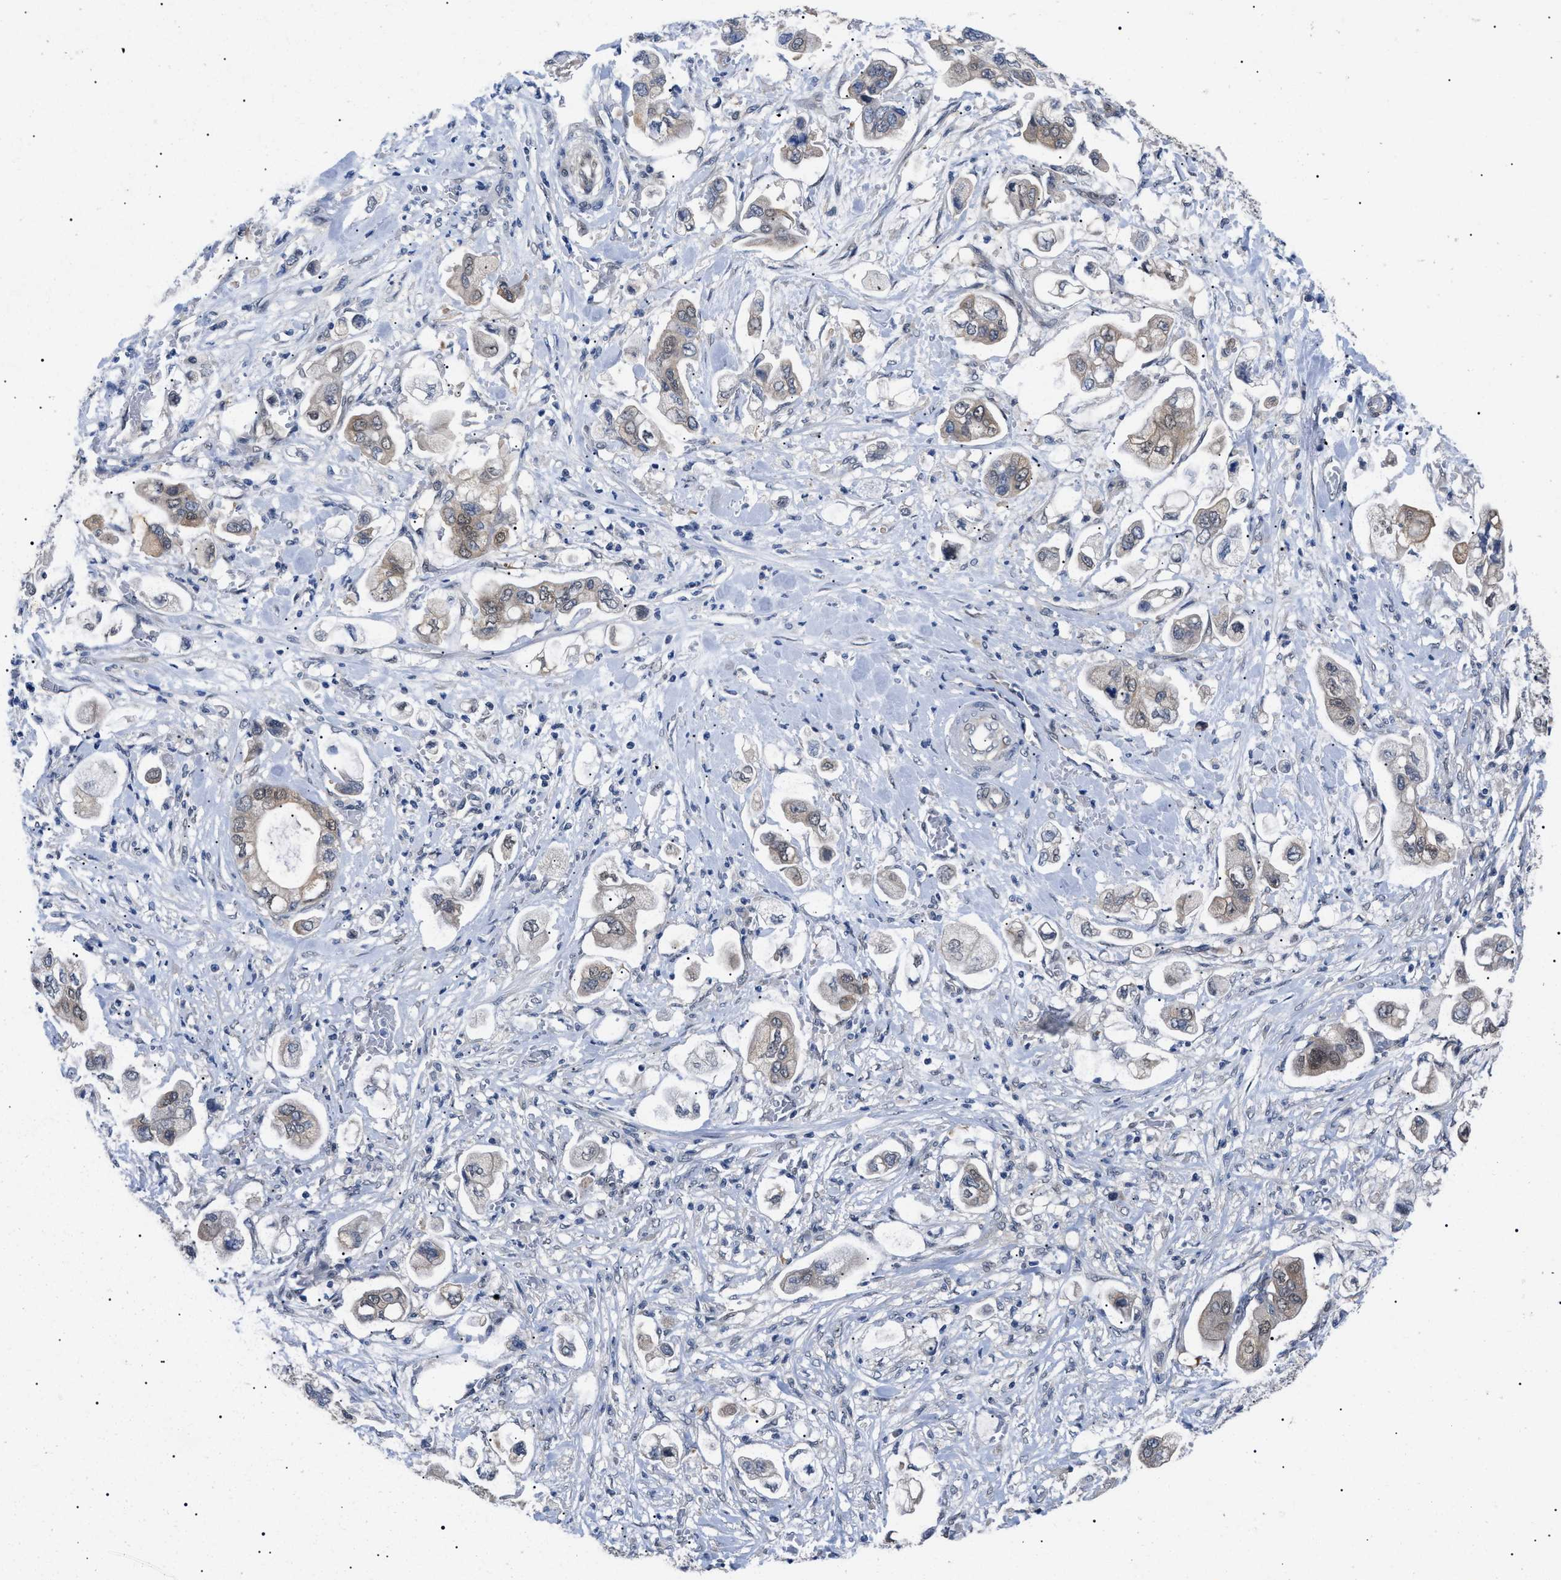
{"staining": {"intensity": "weak", "quantity": ">75%", "location": "cytoplasmic/membranous,nuclear"}, "tissue": "stomach cancer", "cell_type": "Tumor cells", "image_type": "cancer", "snomed": [{"axis": "morphology", "description": "Adenocarcinoma, NOS"}, {"axis": "topography", "description": "Stomach"}], "caption": "Weak cytoplasmic/membranous and nuclear expression for a protein is appreciated in about >75% of tumor cells of adenocarcinoma (stomach) using immunohistochemistry (IHC).", "gene": "GARRE1", "patient": {"sex": "male", "age": 62}}